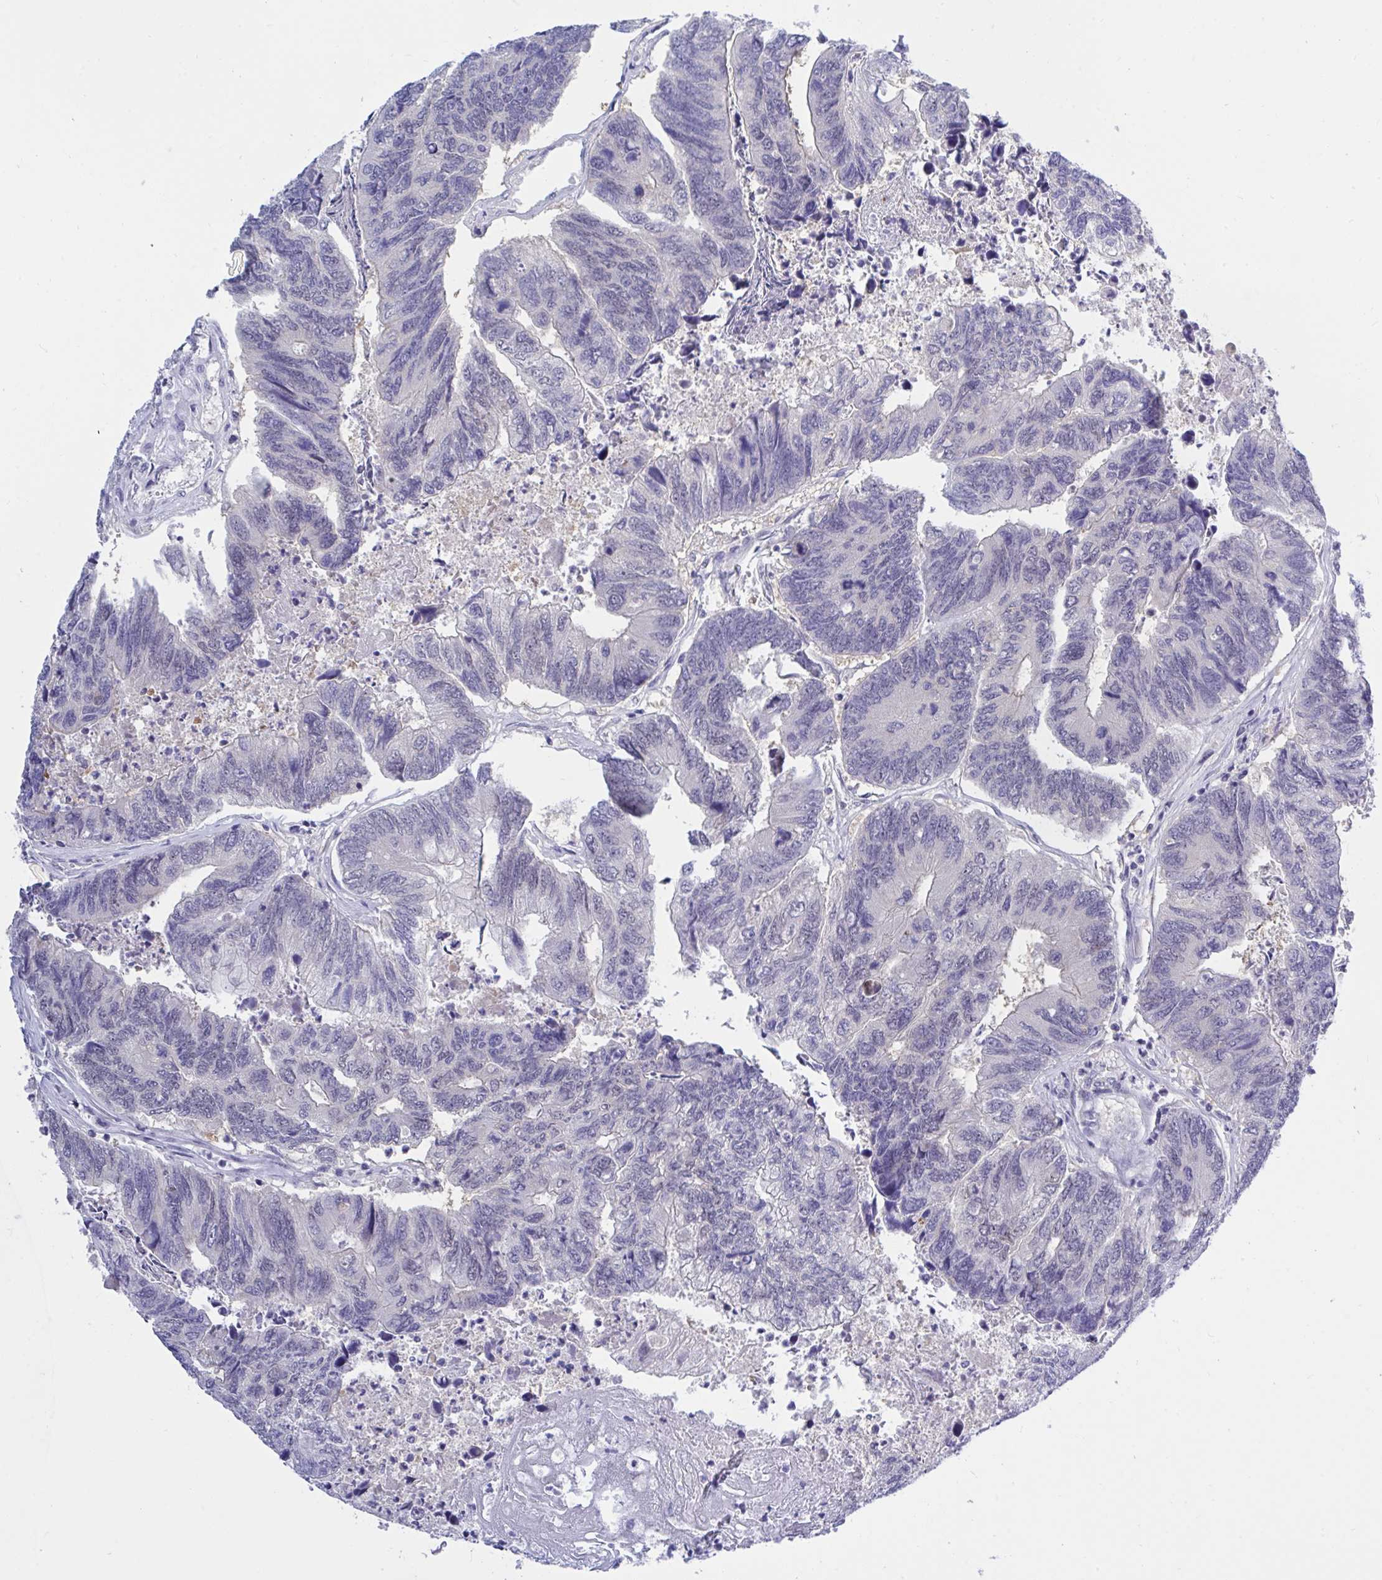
{"staining": {"intensity": "negative", "quantity": "none", "location": "none"}, "tissue": "colorectal cancer", "cell_type": "Tumor cells", "image_type": "cancer", "snomed": [{"axis": "morphology", "description": "Adenocarcinoma, NOS"}, {"axis": "topography", "description": "Colon"}], "caption": "High magnification brightfield microscopy of adenocarcinoma (colorectal) stained with DAB (brown) and counterstained with hematoxylin (blue): tumor cells show no significant positivity. The staining was performed using DAB to visualize the protein expression in brown, while the nuclei were stained in blue with hematoxylin (Magnification: 20x).", "gene": "THOP1", "patient": {"sex": "female", "age": 67}}